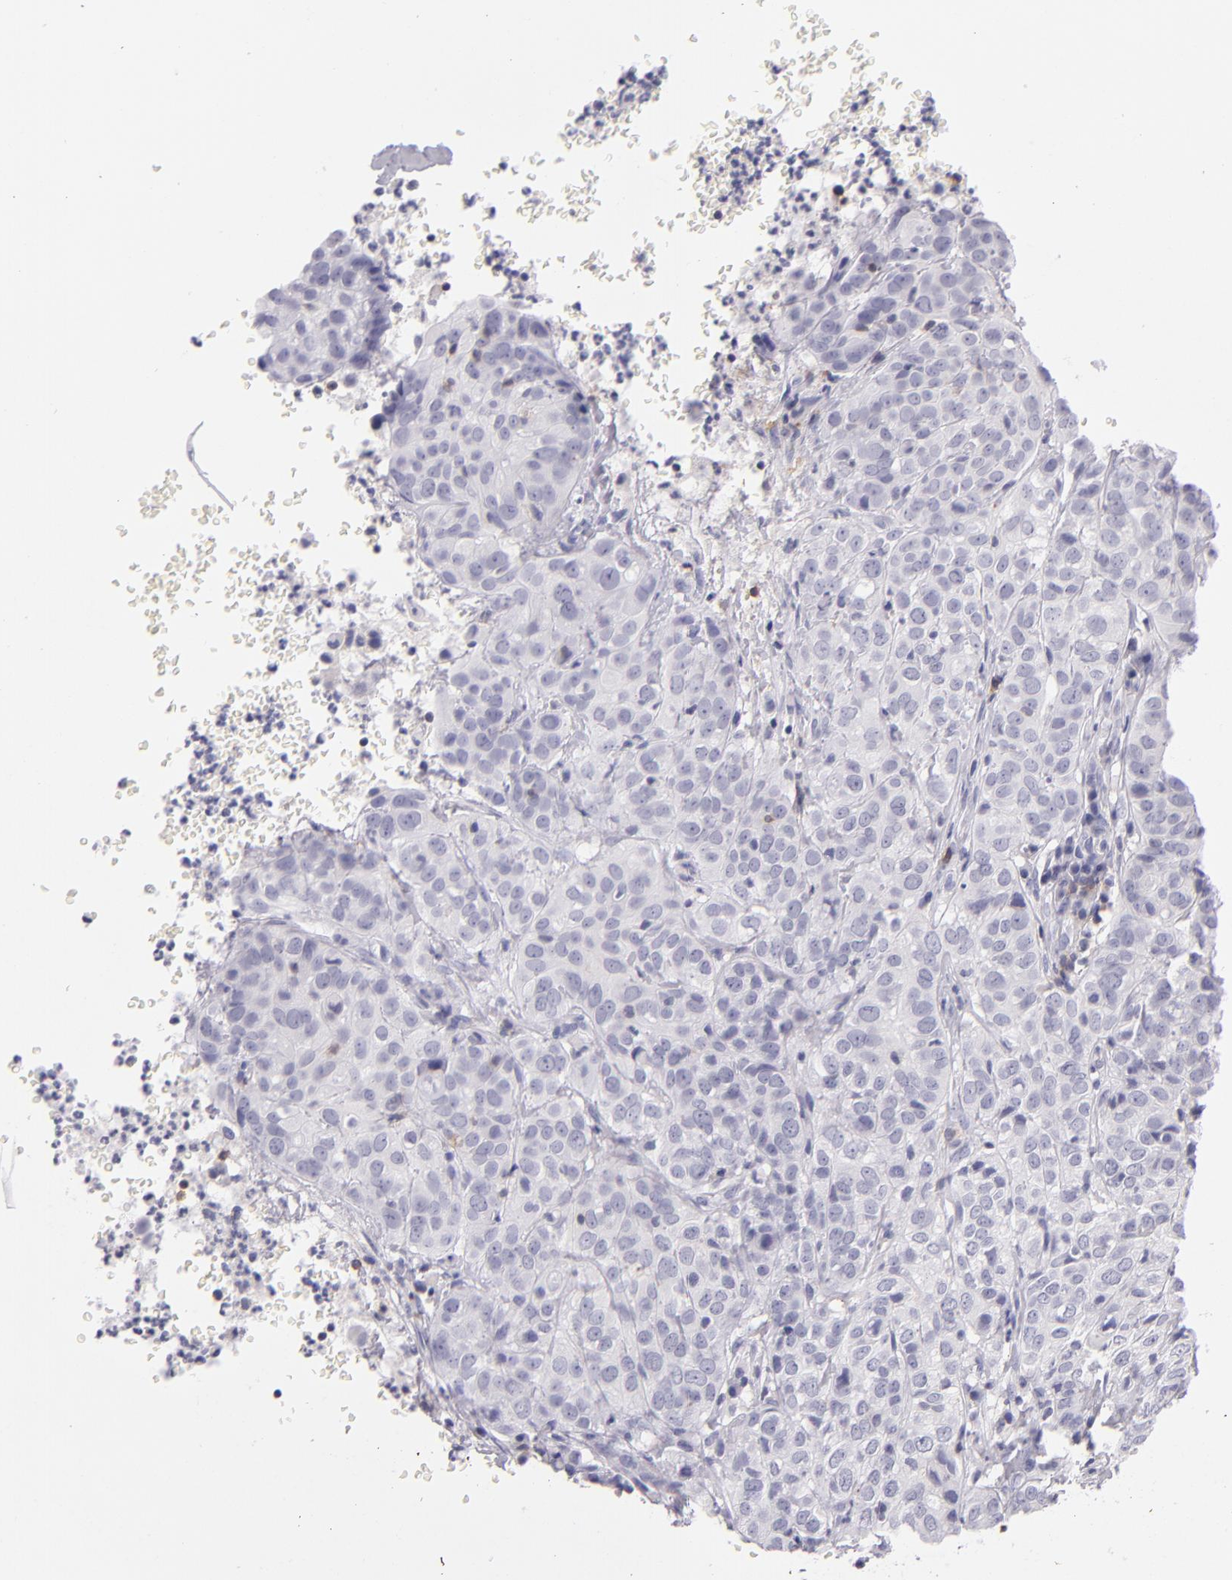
{"staining": {"intensity": "negative", "quantity": "none", "location": "none"}, "tissue": "cervical cancer", "cell_type": "Tumor cells", "image_type": "cancer", "snomed": [{"axis": "morphology", "description": "Squamous cell carcinoma, NOS"}, {"axis": "topography", "description": "Cervix"}], "caption": "Immunohistochemistry of cervical cancer displays no positivity in tumor cells. (Immunohistochemistry (ihc), brightfield microscopy, high magnification).", "gene": "CD48", "patient": {"sex": "female", "age": 38}}